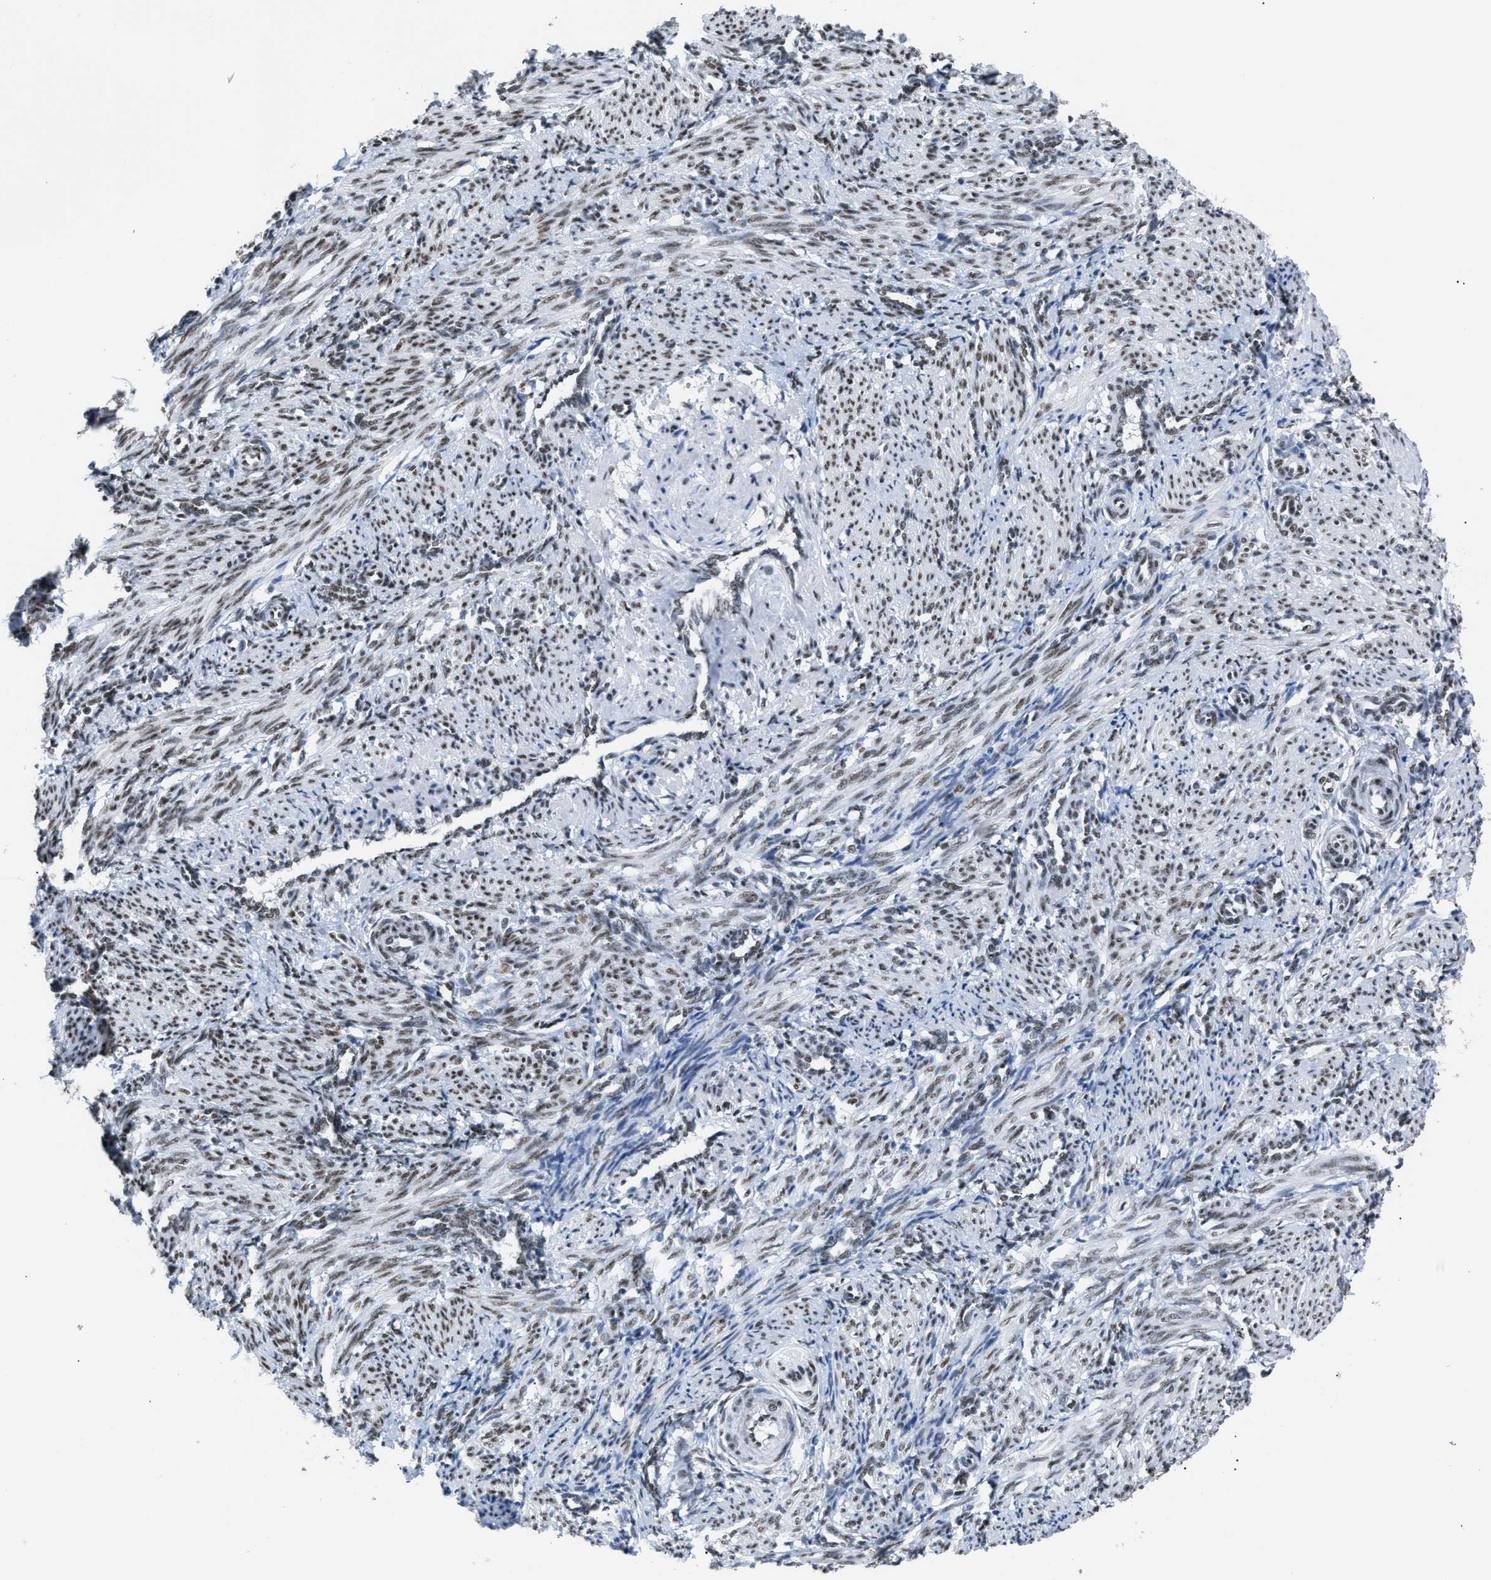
{"staining": {"intensity": "weak", "quantity": ">75%", "location": "nuclear"}, "tissue": "smooth muscle", "cell_type": "Smooth muscle cells", "image_type": "normal", "snomed": [{"axis": "morphology", "description": "Normal tissue, NOS"}, {"axis": "topography", "description": "Endometrium"}], "caption": "Protein expression analysis of benign human smooth muscle reveals weak nuclear expression in about >75% of smooth muscle cells. The staining was performed using DAB (3,3'-diaminobenzidine), with brown indicating positive protein expression. Nuclei are stained blue with hematoxylin.", "gene": "CCAR2", "patient": {"sex": "female", "age": 33}}